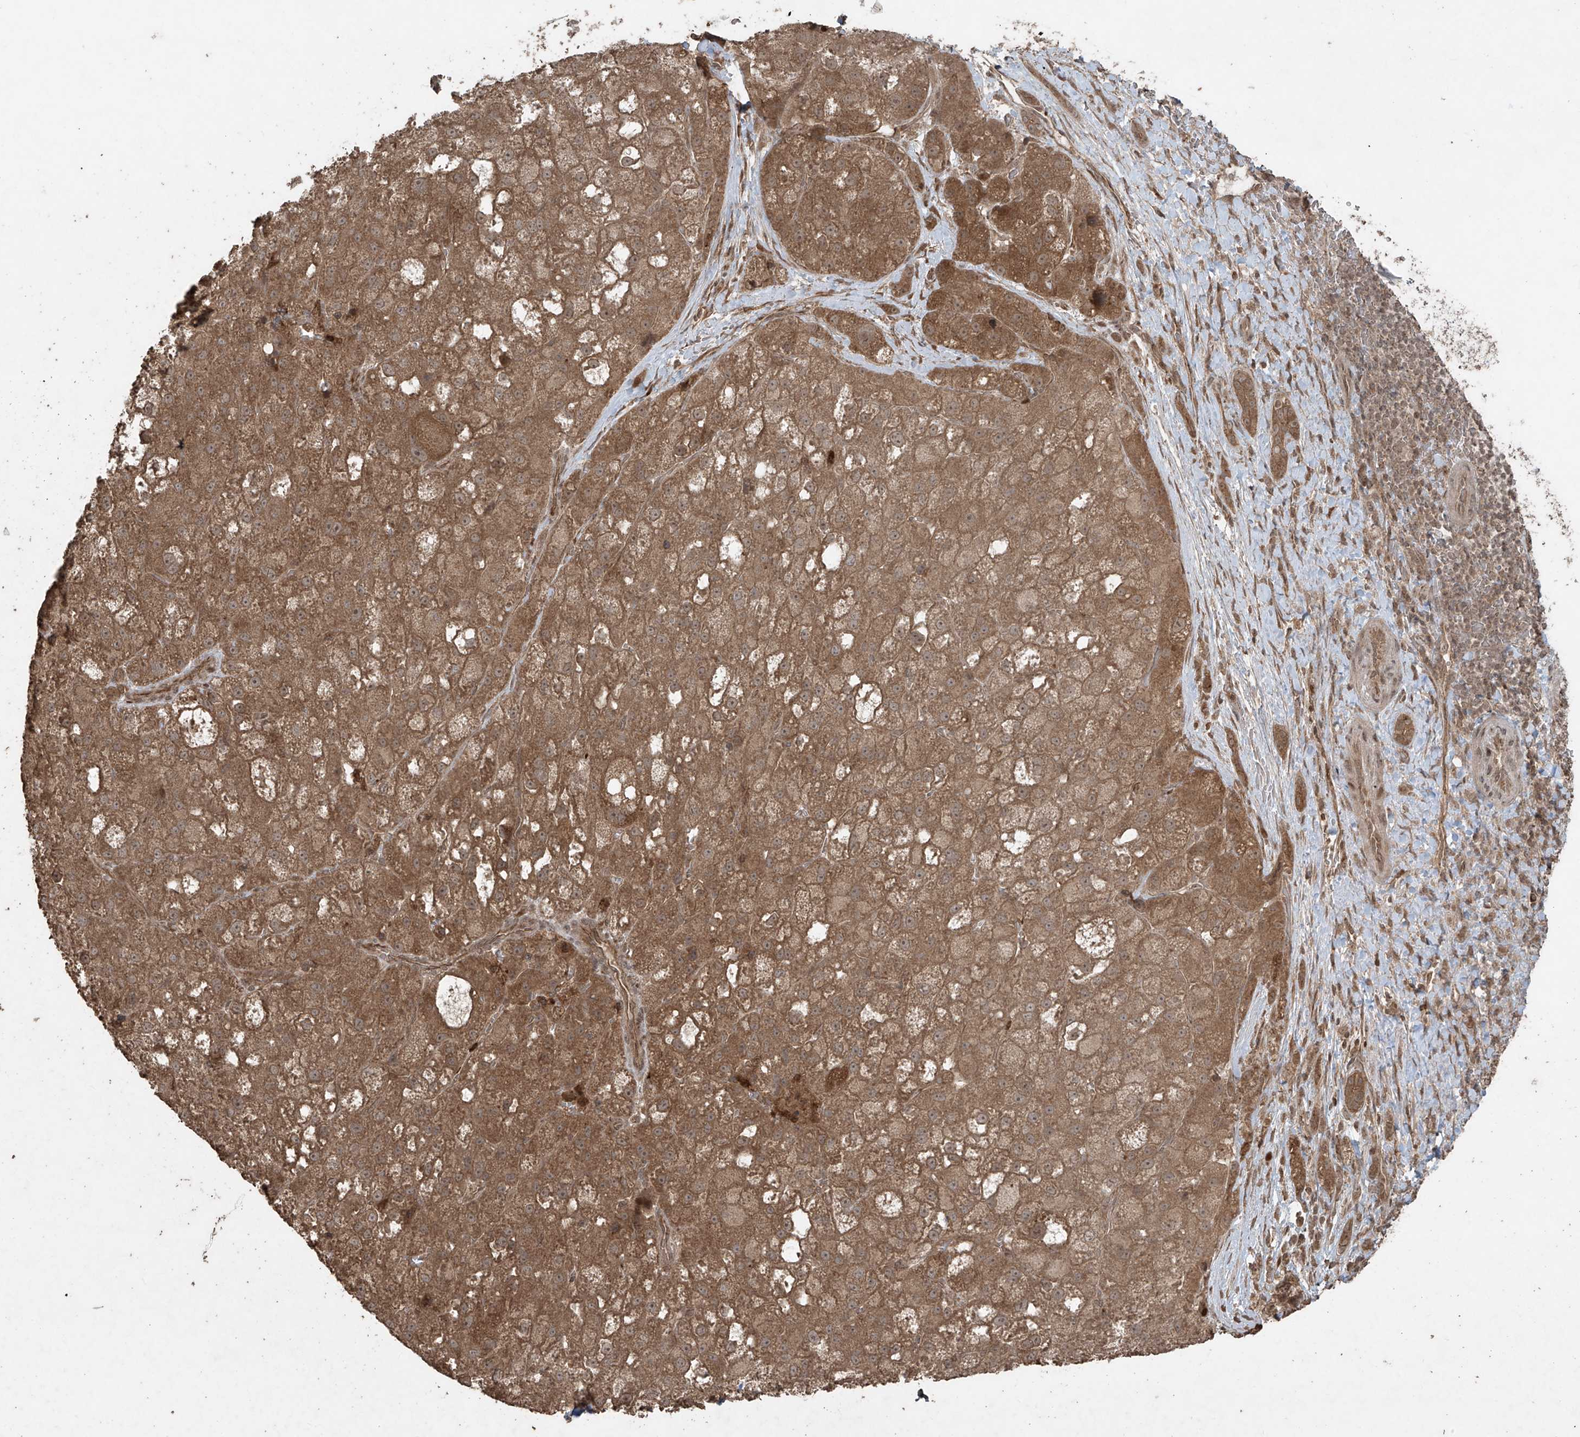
{"staining": {"intensity": "moderate", "quantity": ">75%", "location": "cytoplasmic/membranous"}, "tissue": "liver cancer", "cell_type": "Tumor cells", "image_type": "cancer", "snomed": [{"axis": "morphology", "description": "Carcinoma, Hepatocellular, NOS"}, {"axis": "topography", "description": "Liver"}], "caption": "Immunohistochemistry (IHC) micrograph of neoplastic tissue: human liver hepatocellular carcinoma stained using IHC reveals medium levels of moderate protein expression localized specifically in the cytoplasmic/membranous of tumor cells, appearing as a cytoplasmic/membranous brown color.", "gene": "PGPEP1", "patient": {"sex": "male", "age": 57}}